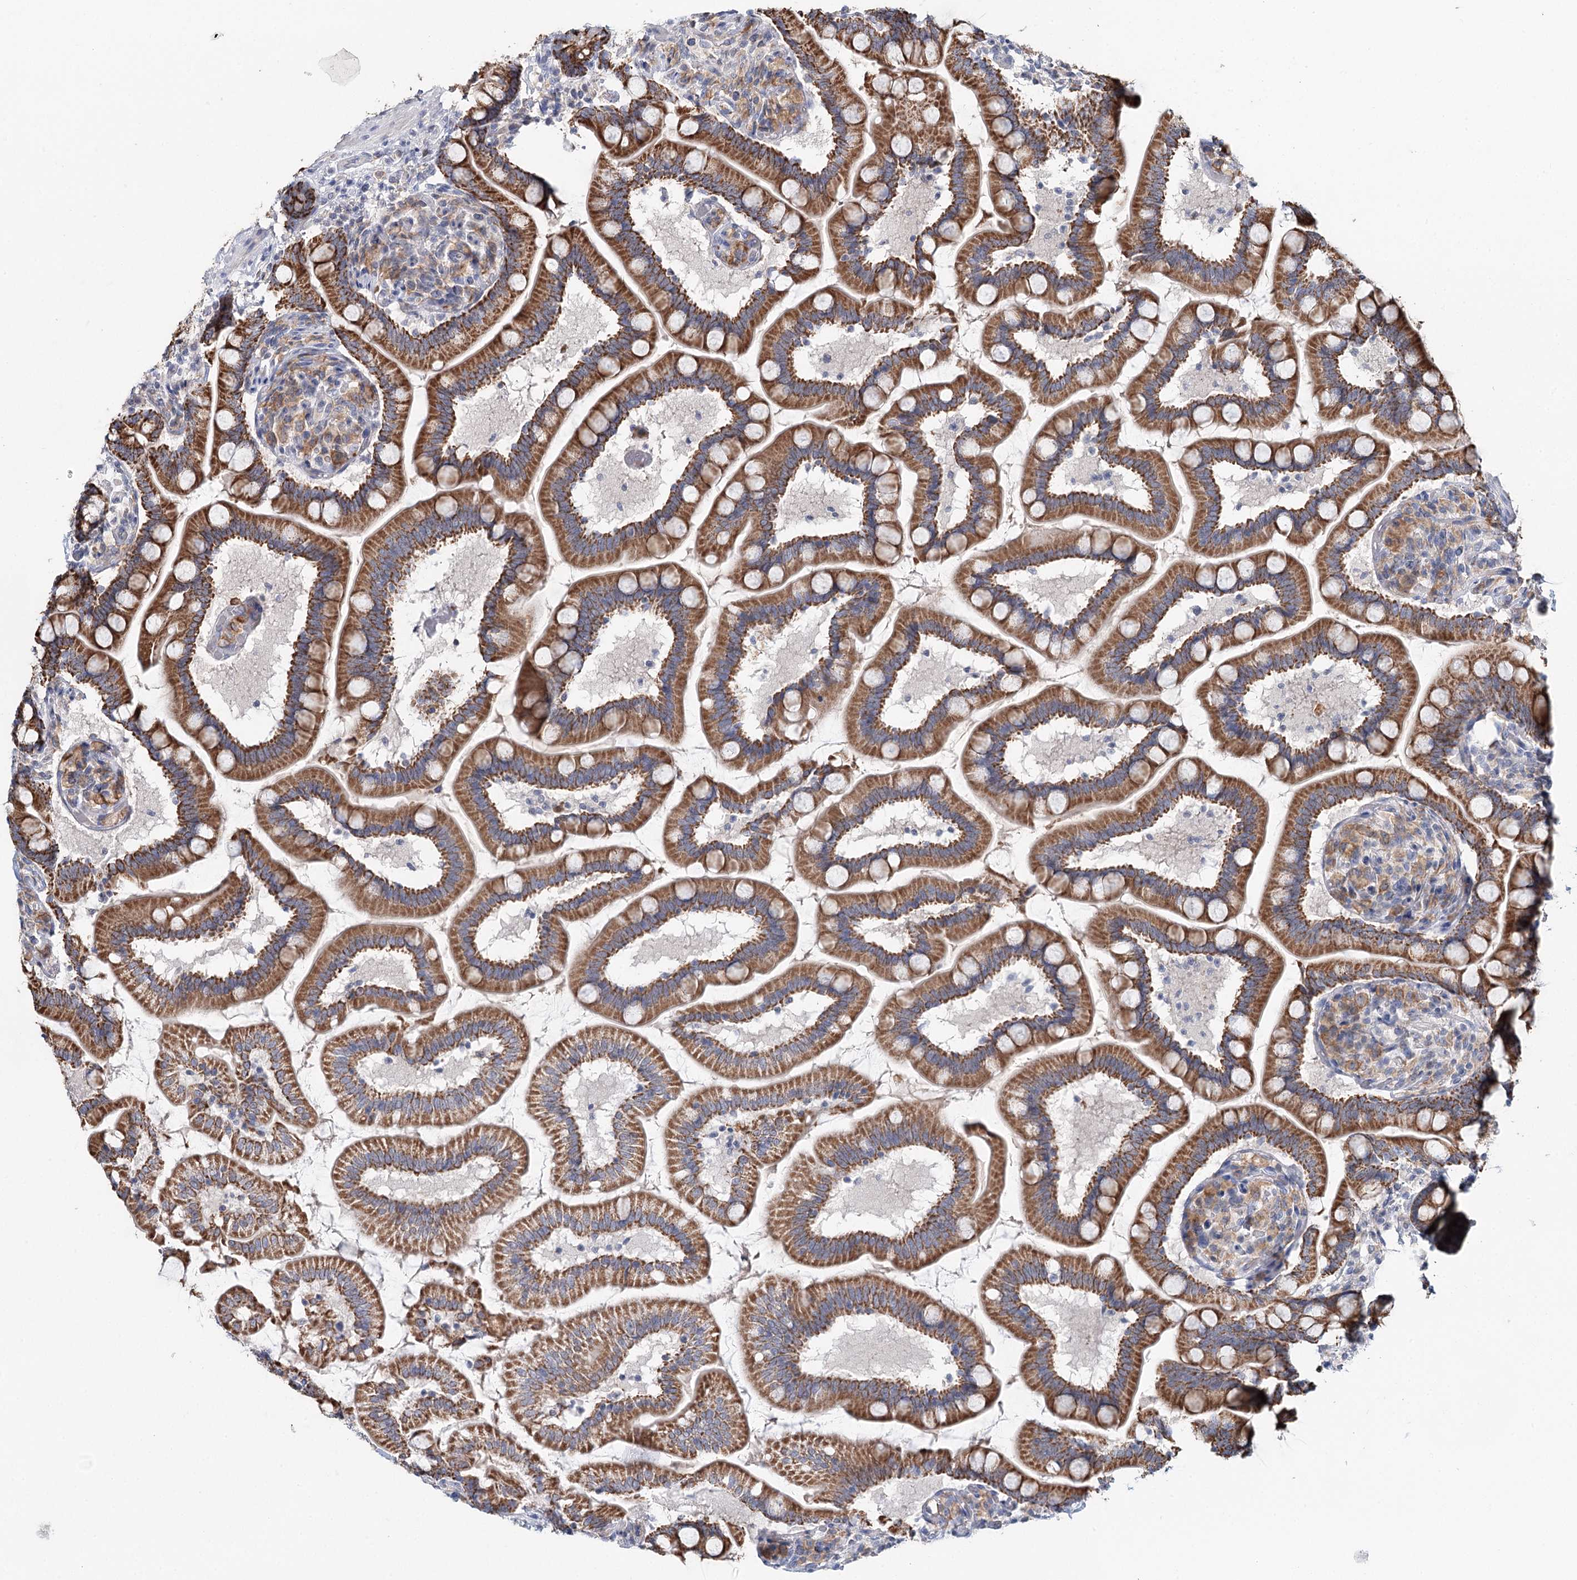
{"staining": {"intensity": "strong", "quantity": ">75%", "location": "cytoplasmic/membranous"}, "tissue": "small intestine", "cell_type": "Glandular cells", "image_type": "normal", "snomed": [{"axis": "morphology", "description": "Normal tissue, NOS"}, {"axis": "topography", "description": "Small intestine"}], "caption": "Immunohistochemical staining of unremarkable human small intestine displays >75% levels of strong cytoplasmic/membranous protein expression in about >75% of glandular cells. (DAB (3,3'-diaminobenzidine) IHC with brightfield microscopy, high magnification).", "gene": "DAPK1", "patient": {"sex": "female", "age": 64}}